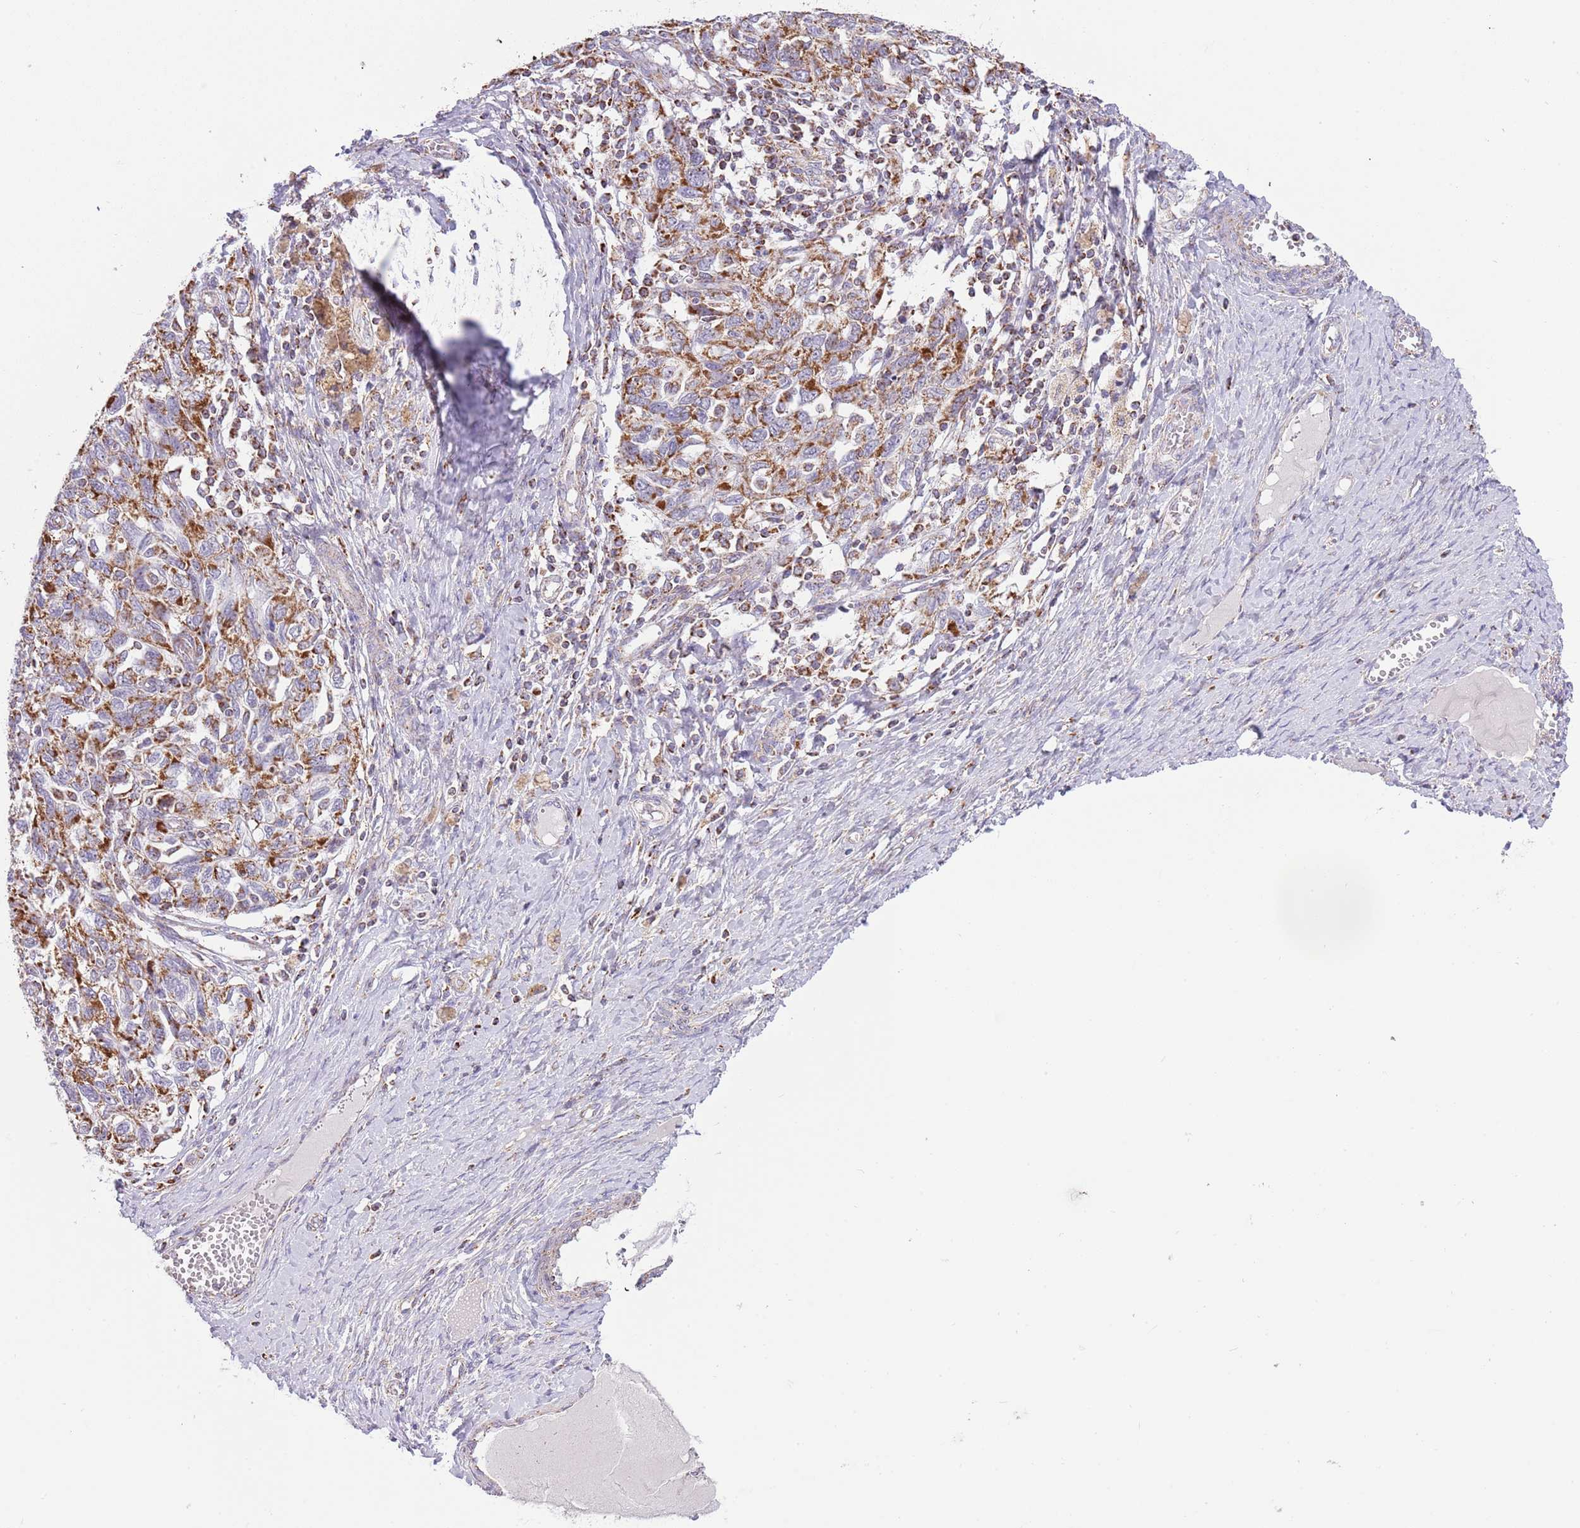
{"staining": {"intensity": "moderate", "quantity": ">75%", "location": "cytoplasmic/membranous"}, "tissue": "ovarian cancer", "cell_type": "Tumor cells", "image_type": "cancer", "snomed": [{"axis": "morphology", "description": "Carcinoma, NOS"}, {"axis": "morphology", "description": "Cystadenocarcinoma, serous, NOS"}, {"axis": "topography", "description": "Ovary"}], "caption": "Moderate cytoplasmic/membranous expression is present in approximately >75% of tumor cells in ovarian cancer.", "gene": "LHX6", "patient": {"sex": "female", "age": 69}}